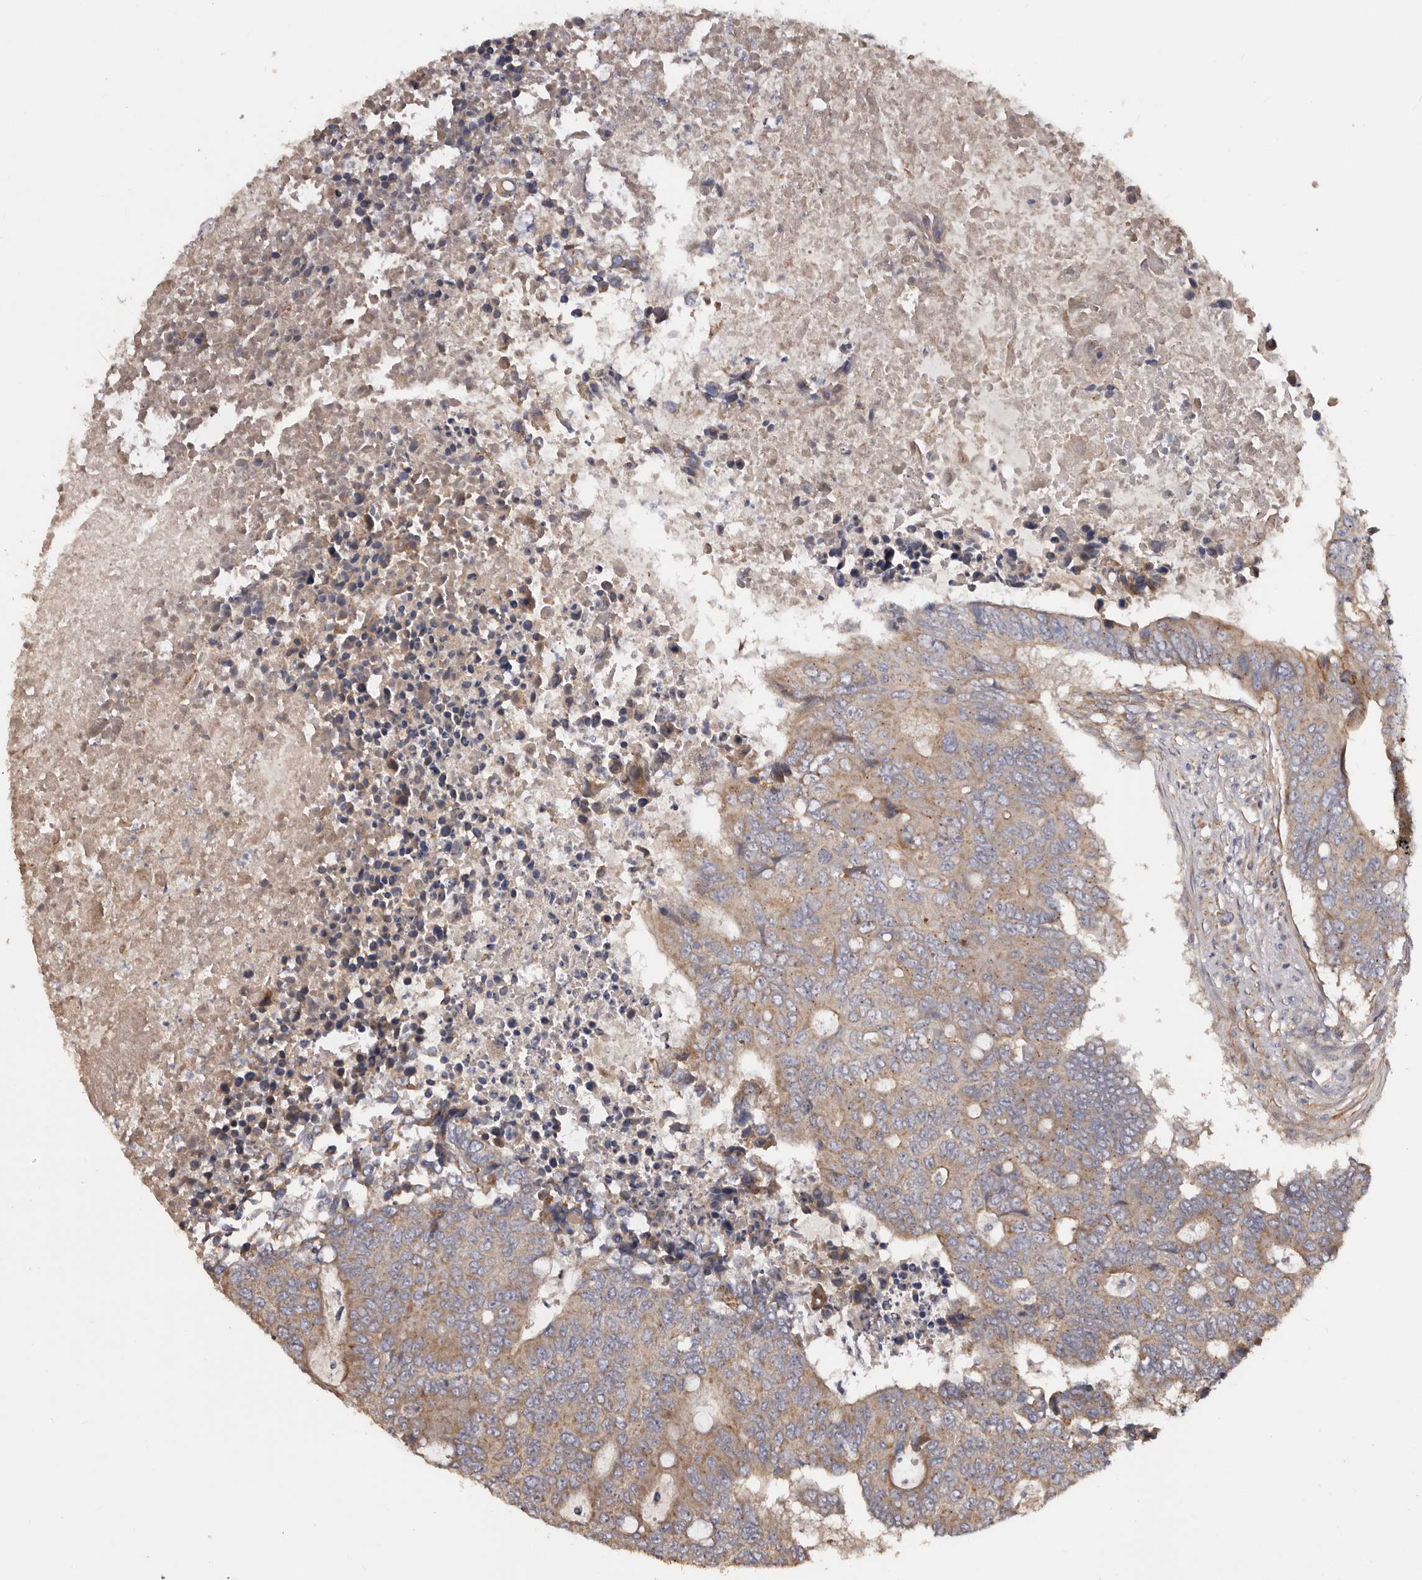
{"staining": {"intensity": "moderate", "quantity": "25%-75%", "location": "cytoplasmic/membranous"}, "tissue": "colorectal cancer", "cell_type": "Tumor cells", "image_type": "cancer", "snomed": [{"axis": "morphology", "description": "Adenocarcinoma, NOS"}, {"axis": "topography", "description": "Colon"}], "caption": "Immunohistochemical staining of adenocarcinoma (colorectal) demonstrates medium levels of moderate cytoplasmic/membranous positivity in approximately 25%-75% of tumor cells.", "gene": "GTPBP1", "patient": {"sex": "male", "age": 87}}